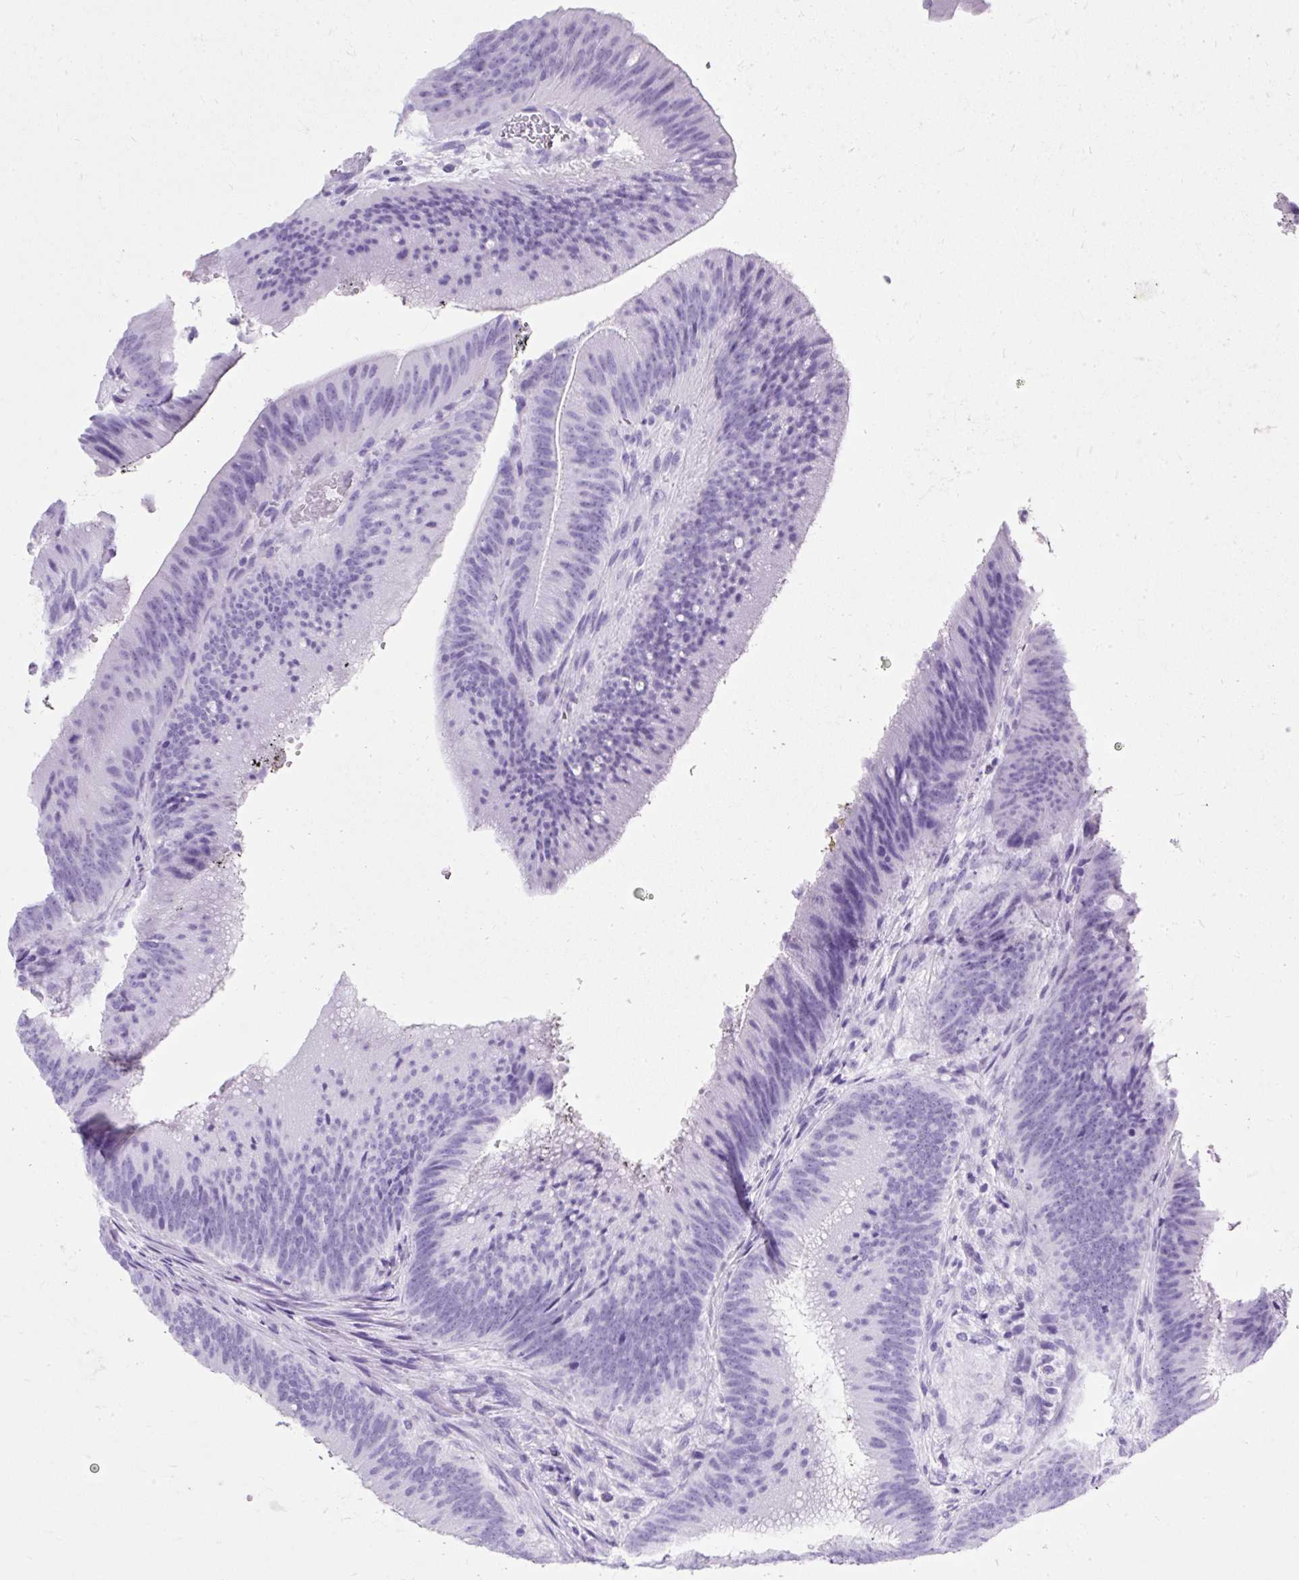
{"staining": {"intensity": "negative", "quantity": "none", "location": "none"}, "tissue": "colorectal cancer", "cell_type": "Tumor cells", "image_type": "cancer", "snomed": [{"axis": "morphology", "description": "Adenocarcinoma, NOS"}, {"axis": "topography", "description": "Colon"}], "caption": "Tumor cells show no significant staining in adenocarcinoma (colorectal).", "gene": "PVALB", "patient": {"sex": "female", "age": 43}}